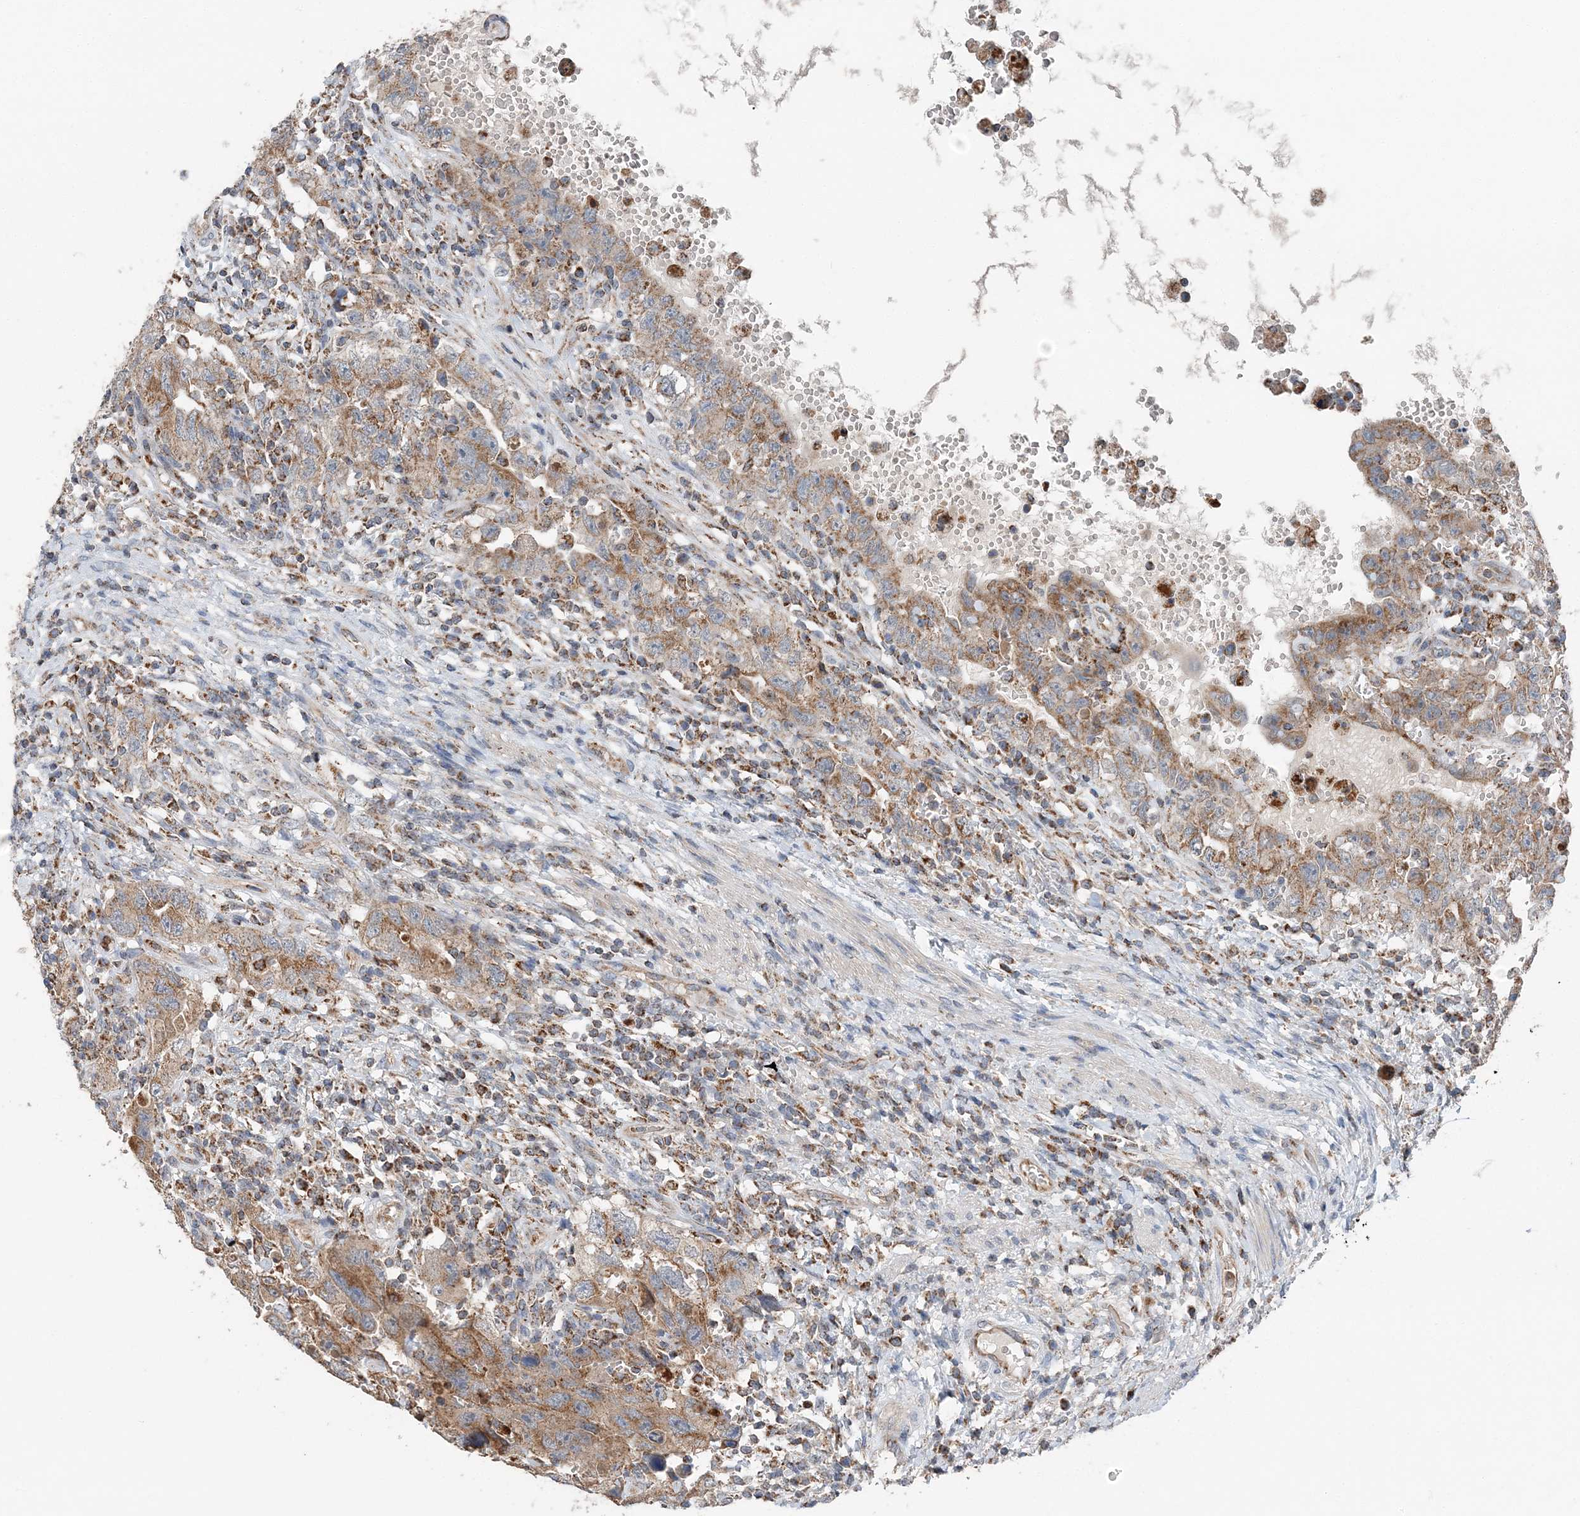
{"staining": {"intensity": "moderate", "quantity": ">75%", "location": "cytoplasmic/membranous"}, "tissue": "testis cancer", "cell_type": "Tumor cells", "image_type": "cancer", "snomed": [{"axis": "morphology", "description": "Carcinoma, Embryonal, NOS"}, {"axis": "topography", "description": "Testis"}], "caption": "Approximately >75% of tumor cells in human testis embryonal carcinoma exhibit moderate cytoplasmic/membranous protein staining as visualized by brown immunohistochemical staining.", "gene": "SPRY2", "patient": {"sex": "male", "age": 26}}